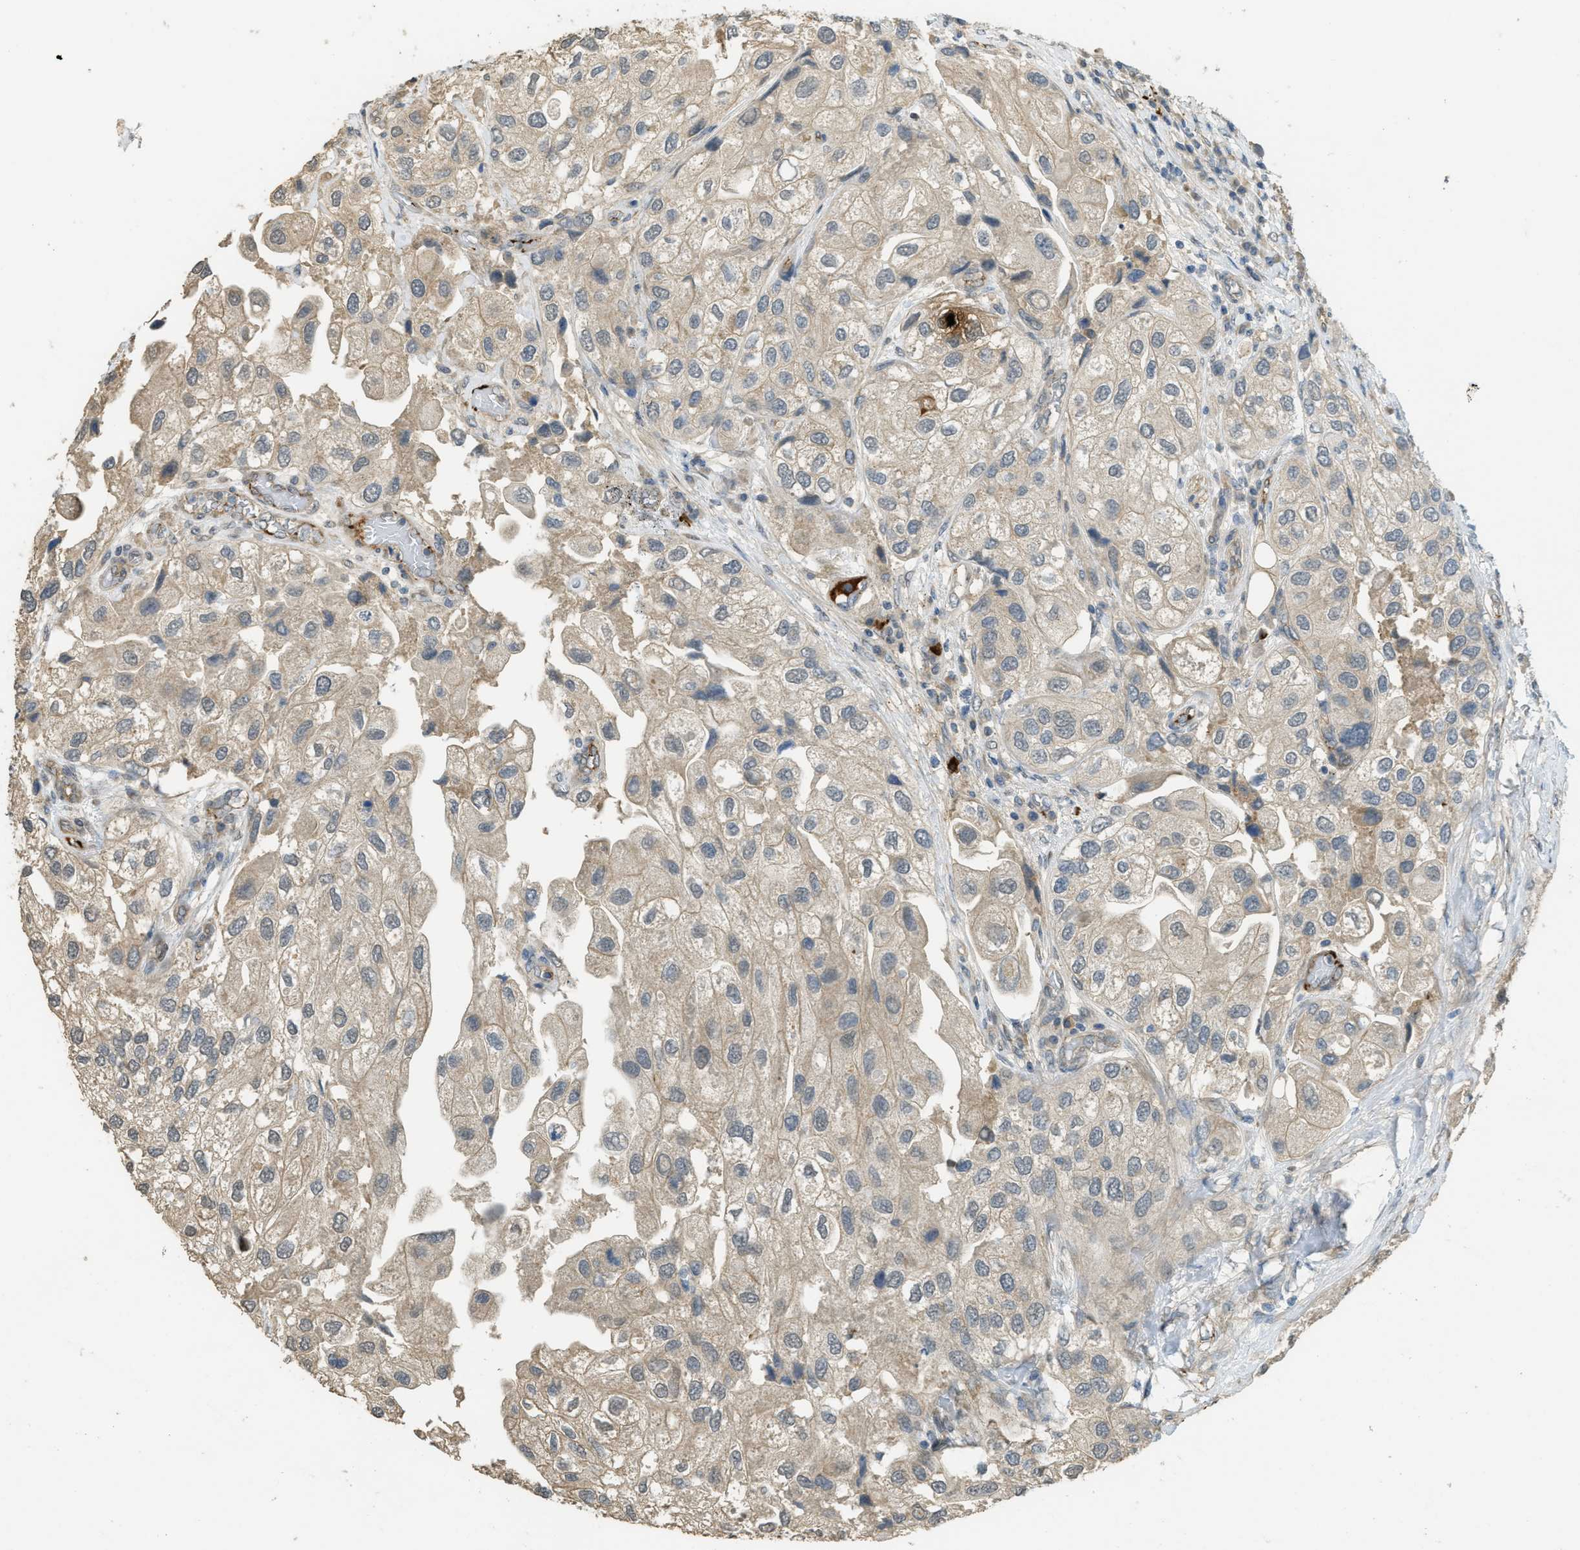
{"staining": {"intensity": "weak", "quantity": ">75%", "location": "cytoplasmic/membranous"}, "tissue": "urothelial cancer", "cell_type": "Tumor cells", "image_type": "cancer", "snomed": [{"axis": "morphology", "description": "Urothelial carcinoma, High grade"}, {"axis": "topography", "description": "Urinary bladder"}], "caption": "Immunohistochemistry (IHC) of high-grade urothelial carcinoma reveals low levels of weak cytoplasmic/membranous staining in approximately >75% of tumor cells.", "gene": "IGF2BP2", "patient": {"sex": "female", "age": 64}}